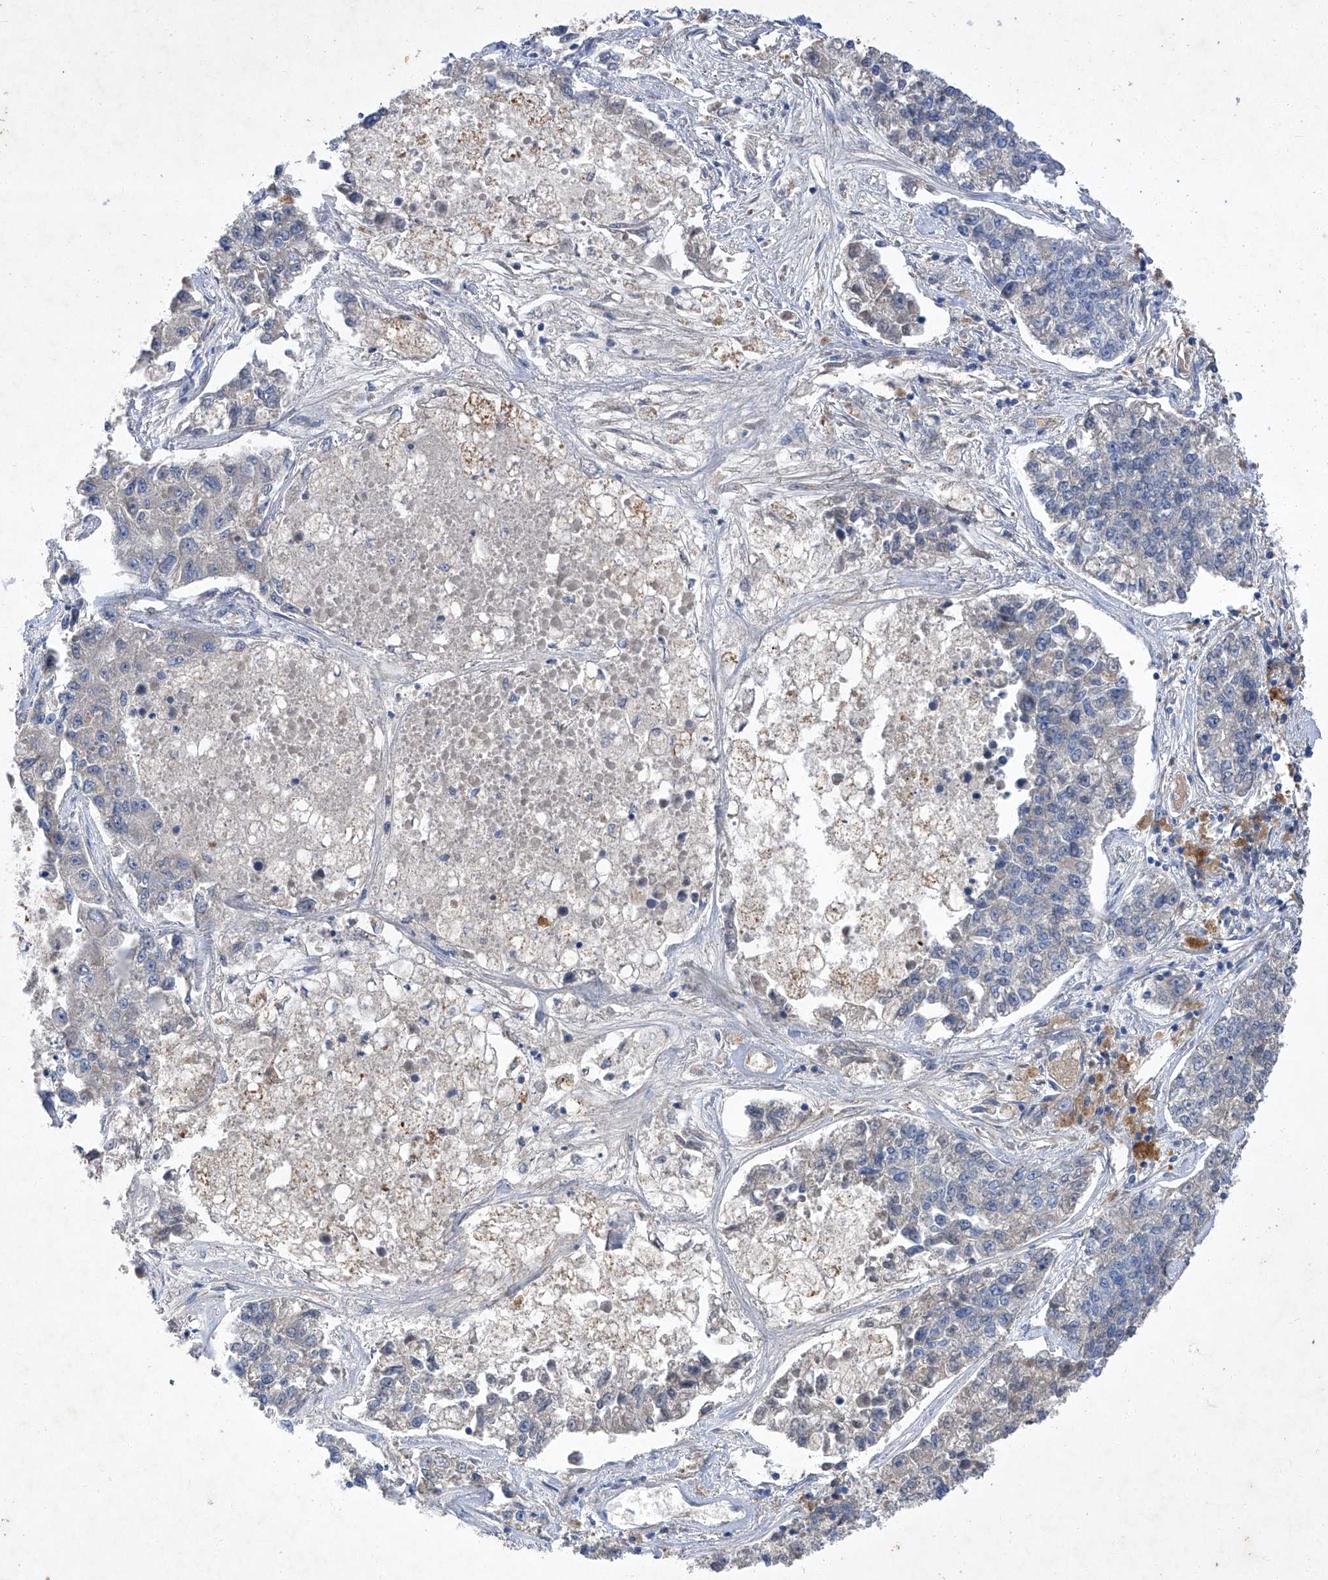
{"staining": {"intensity": "negative", "quantity": "none", "location": "none"}, "tissue": "lung cancer", "cell_type": "Tumor cells", "image_type": "cancer", "snomed": [{"axis": "morphology", "description": "Adenocarcinoma, NOS"}, {"axis": "topography", "description": "Lung"}], "caption": "This is a photomicrograph of IHC staining of adenocarcinoma (lung), which shows no positivity in tumor cells.", "gene": "SBK2", "patient": {"sex": "male", "age": 49}}